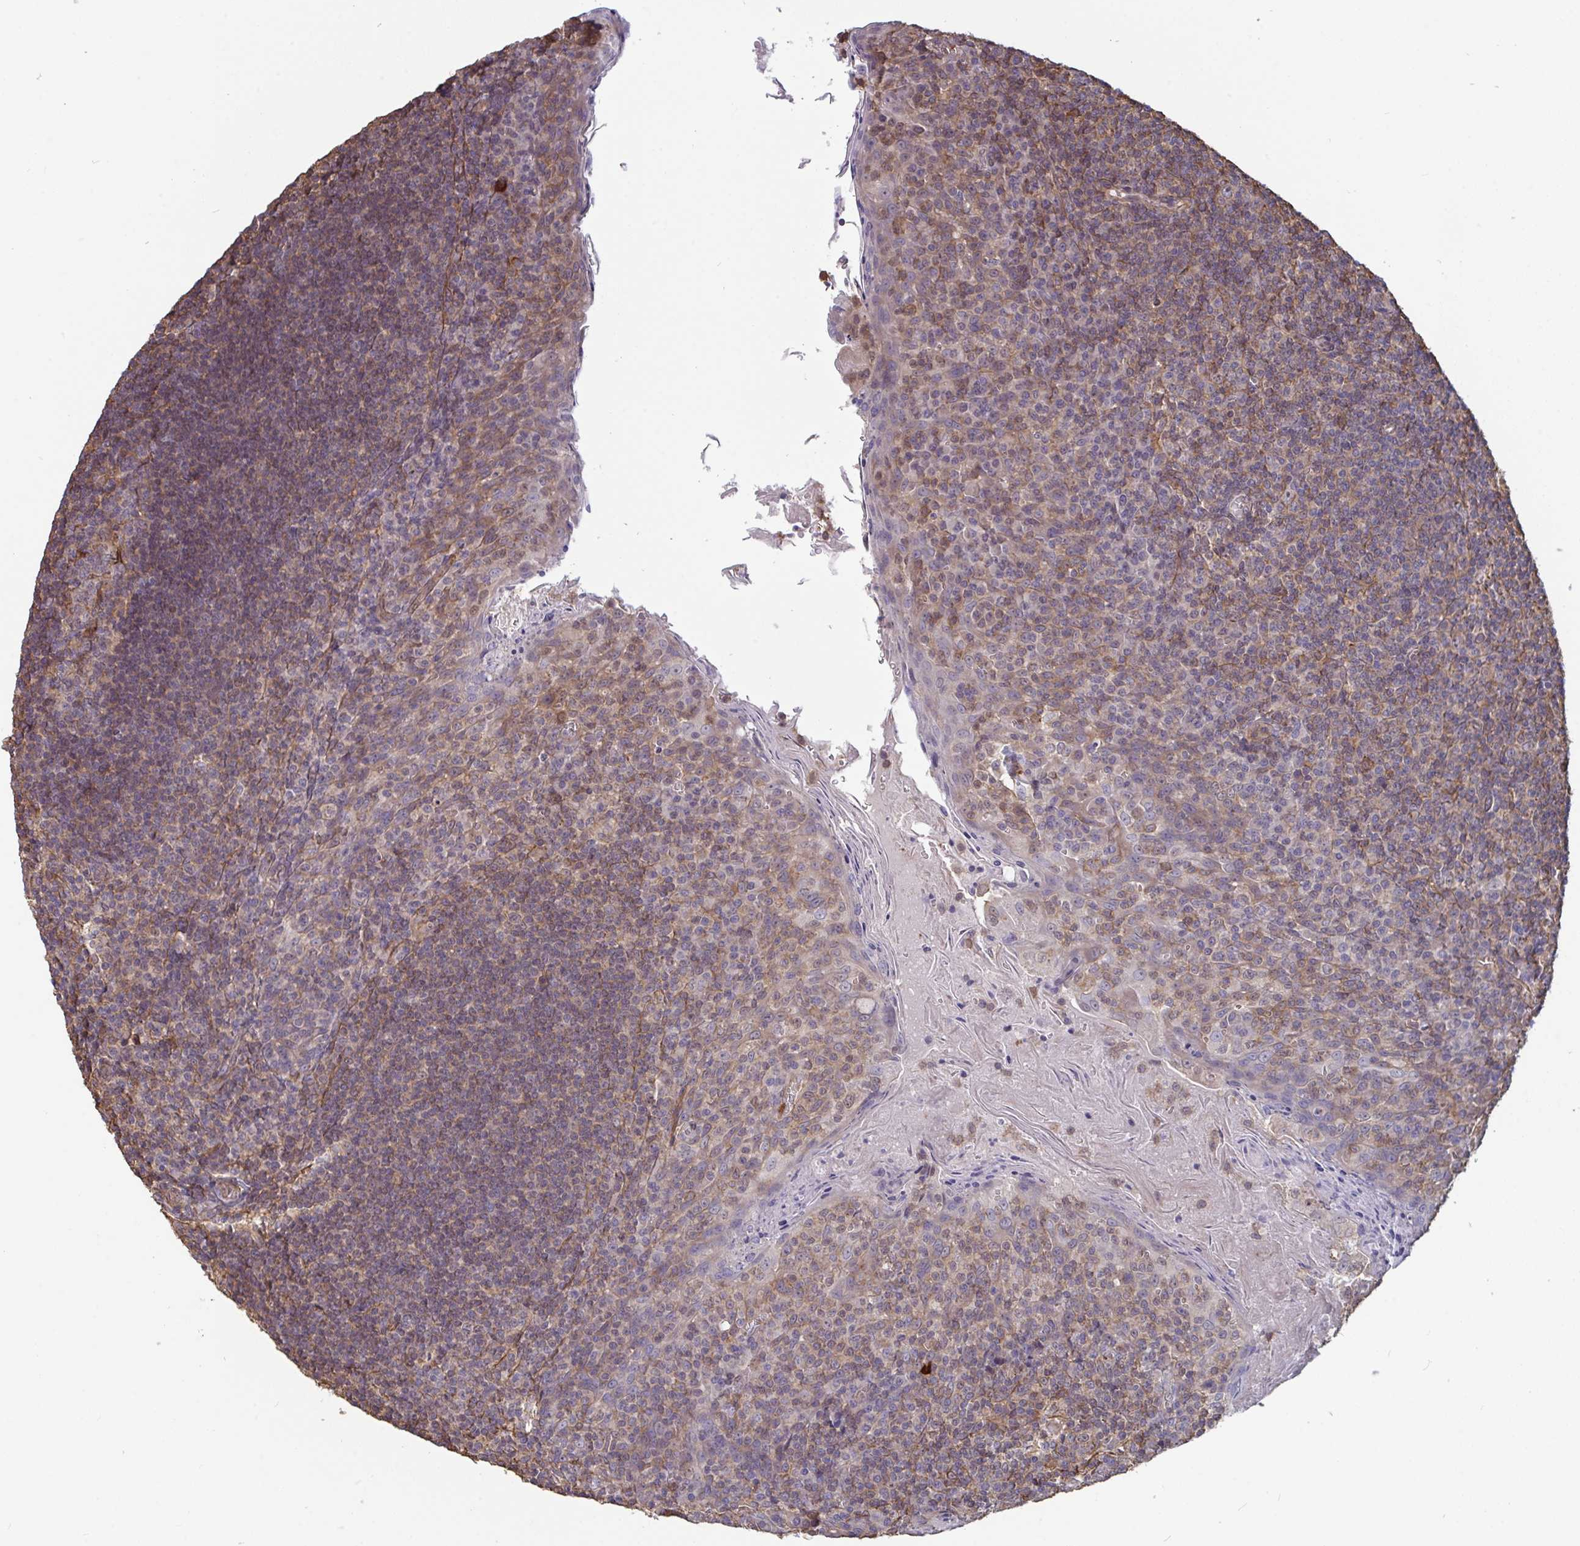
{"staining": {"intensity": "negative", "quantity": "none", "location": "none"}, "tissue": "tonsil", "cell_type": "Germinal center cells", "image_type": "normal", "snomed": [{"axis": "morphology", "description": "Normal tissue, NOS"}, {"axis": "topography", "description": "Tonsil"}], "caption": "The photomicrograph shows no significant expression in germinal center cells of tonsil. Nuclei are stained in blue.", "gene": "ISCU", "patient": {"sex": "male", "age": 27}}